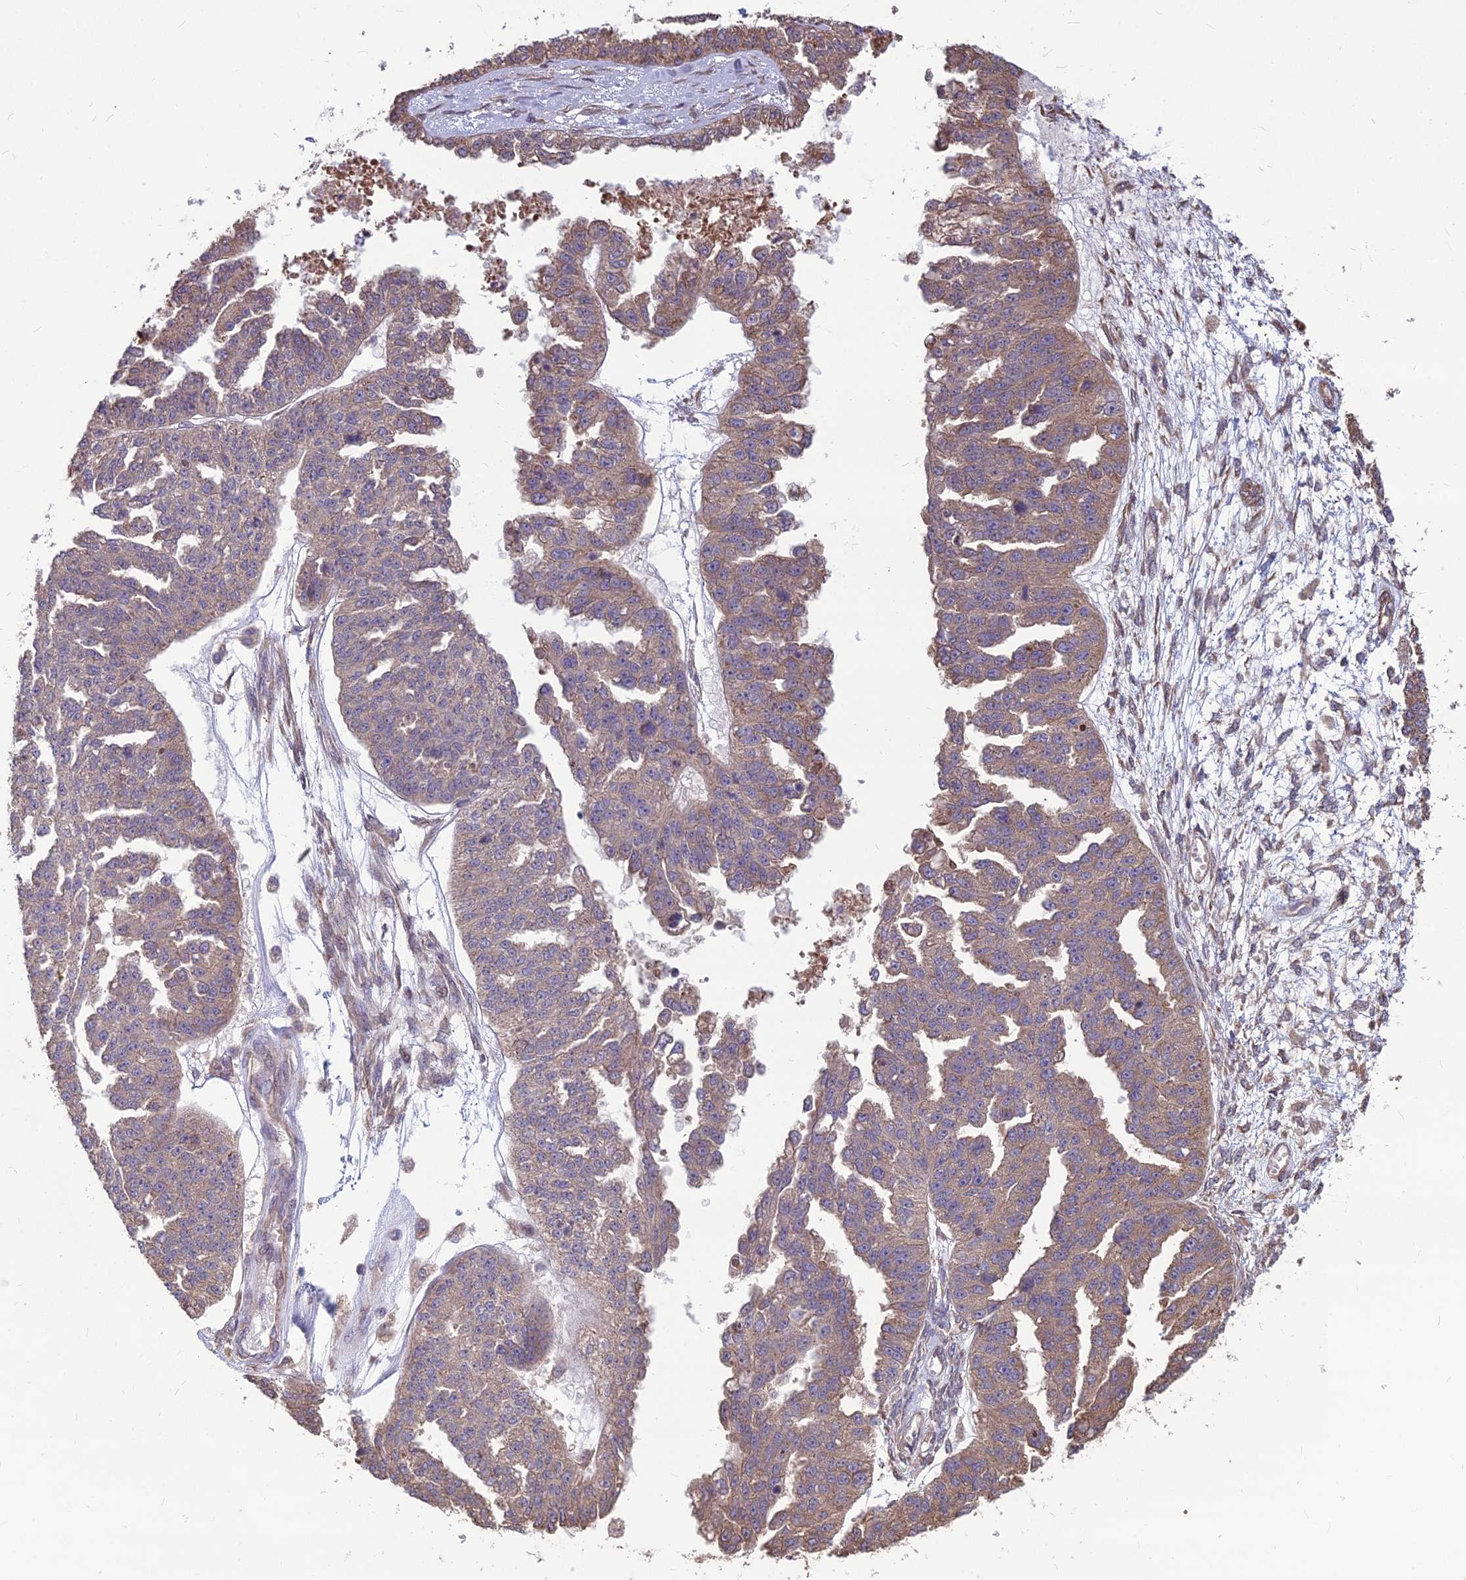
{"staining": {"intensity": "moderate", "quantity": "25%-75%", "location": "cytoplasmic/membranous"}, "tissue": "ovarian cancer", "cell_type": "Tumor cells", "image_type": "cancer", "snomed": [{"axis": "morphology", "description": "Cystadenocarcinoma, serous, NOS"}, {"axis": "topography", "description": "Ovary"}], "caption": "Human ovarian cancer stained with a brown dye reveals moderate cytoplasmic/membranous positive positivity in about 25%-75% of tumor cells.", "gene": "LSM6", "patient": {"sex": "female", "age": 58}}